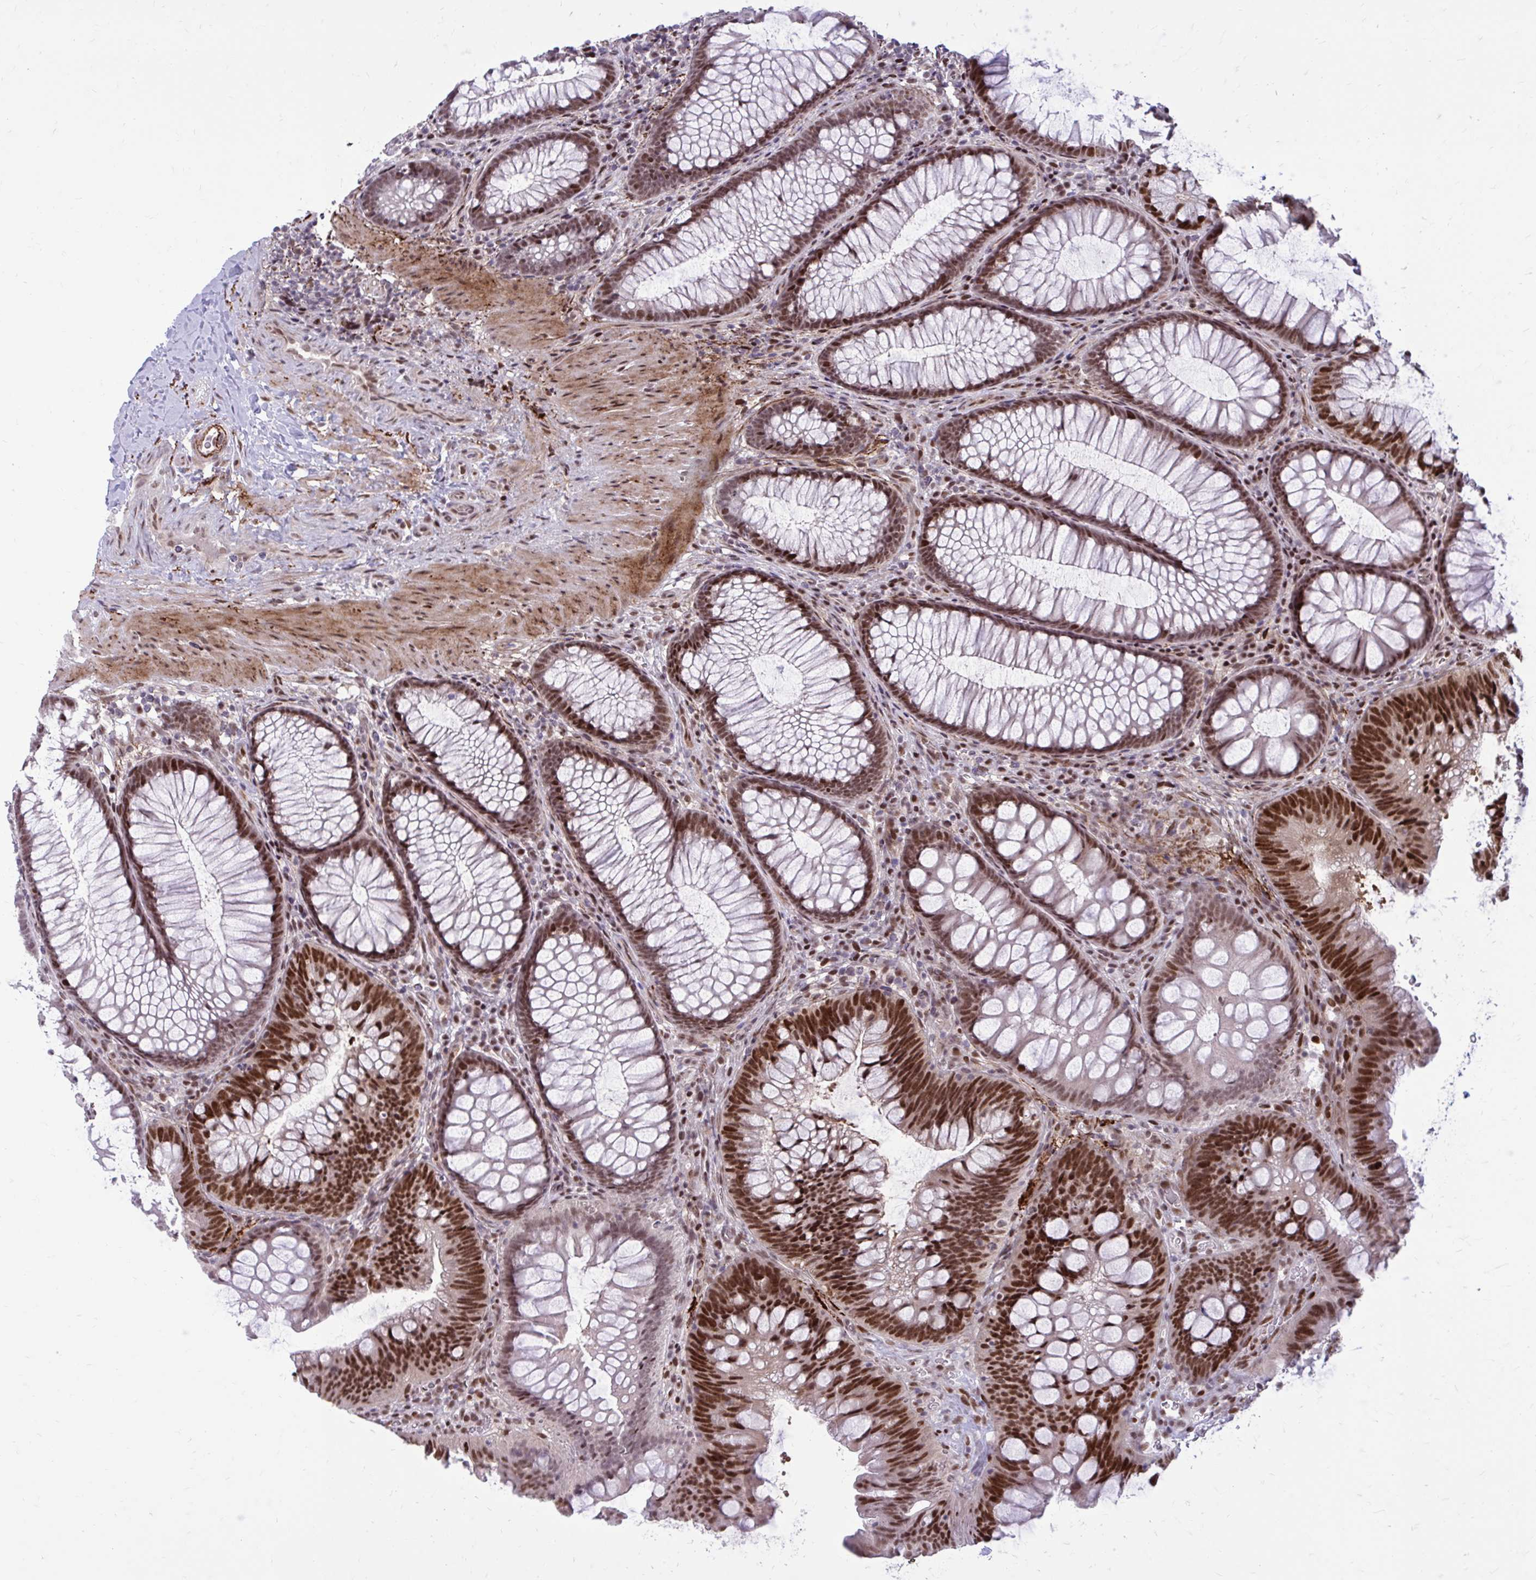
{"staining": {"intensity": "moderate", "quantity": ">75%", "location": "nuclear"}, "tissue": "colon", "cell_type": "Endothelial cells", "image_type": "normal", "snomed": [{"axis": "morphology", "description": "Normal tissue, NOS"}, {"axis": "morphology", "description": "Adenoma, NOS"}, {"axis": "topography", "description": "Soft tissue"}, {"axis": "topography", "description": "Colon"}], "caption": "Colon stained for a protein (brown) displays moderate nuclear positive staining in about >75% of endothelial cells.", "gene": "PSME4", "patient": {"sex": "male", "age": 47}}